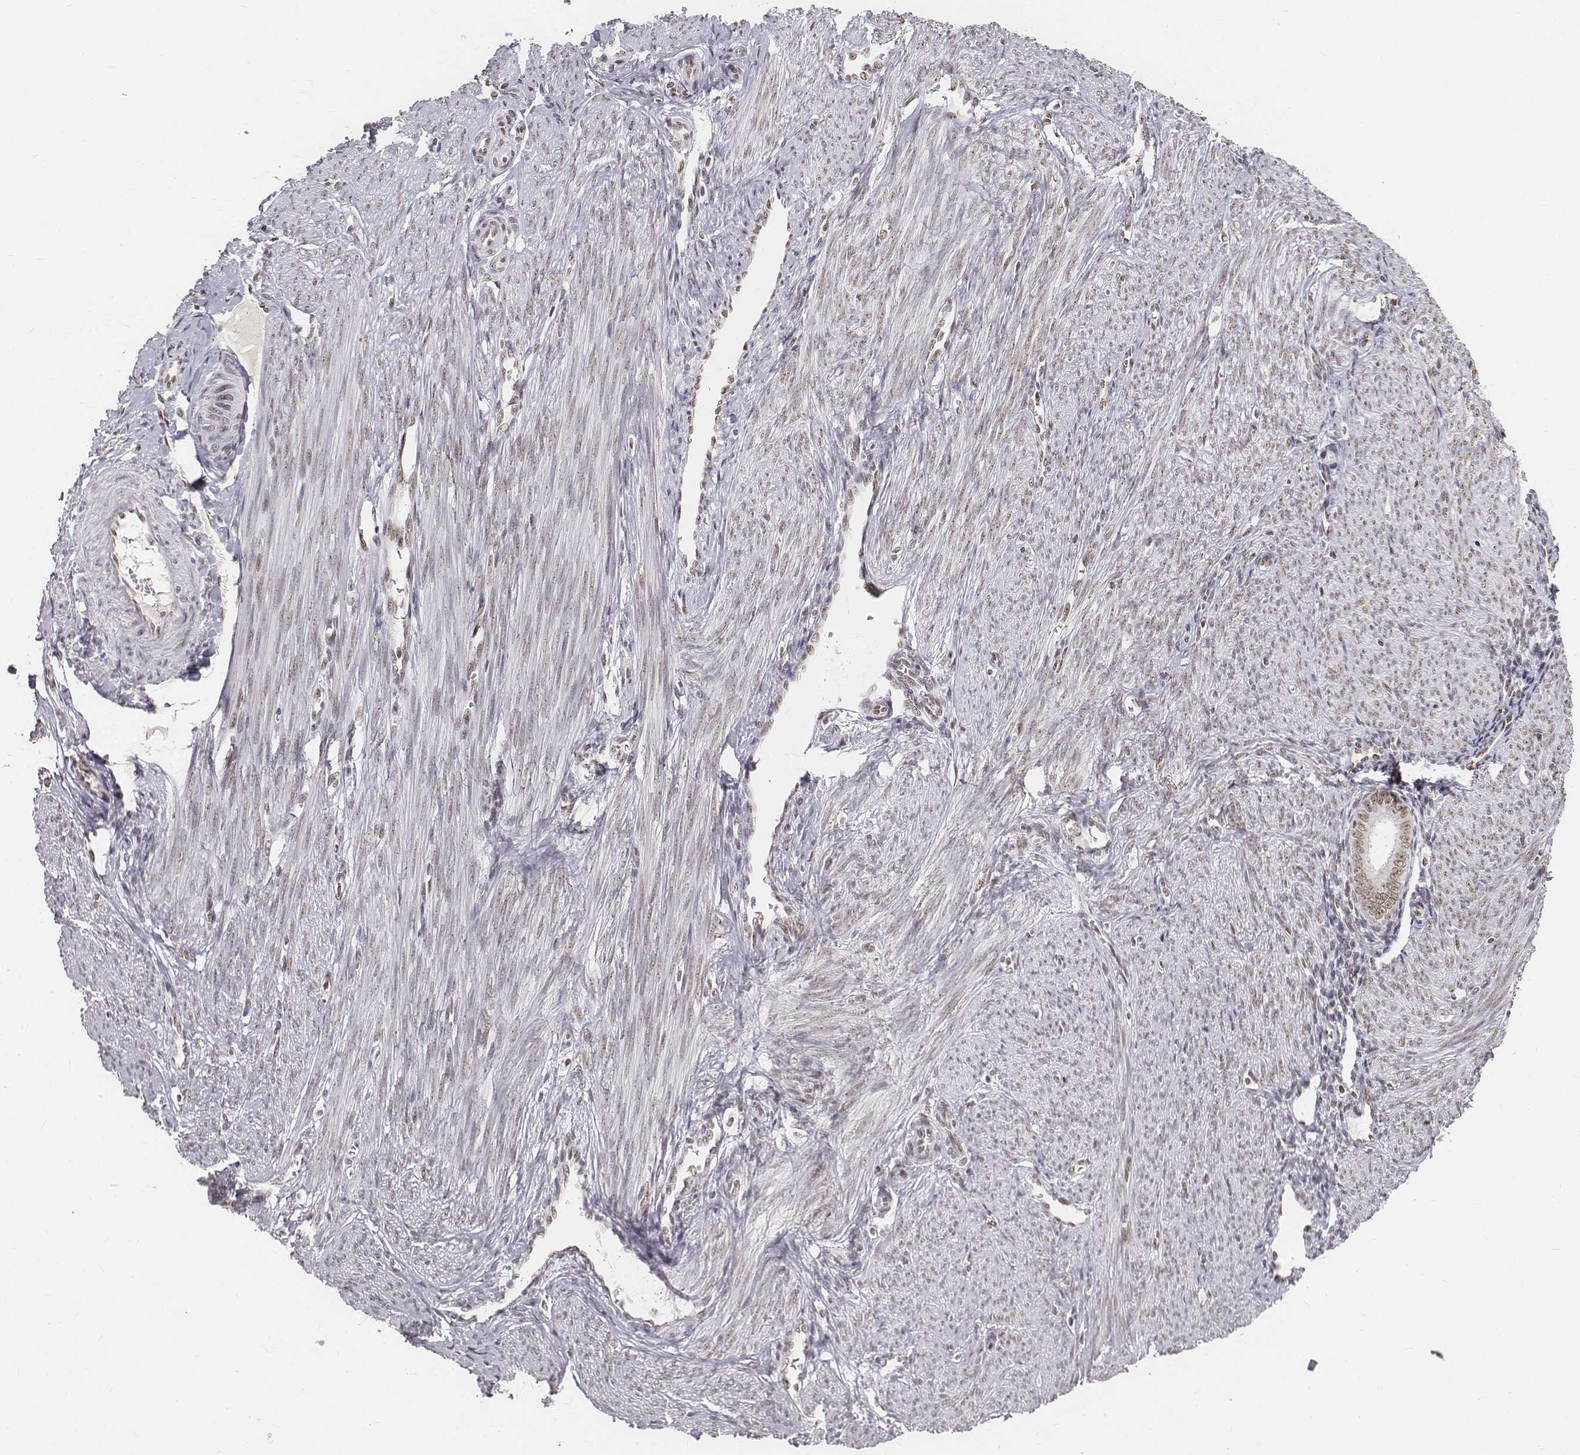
{"staining": {"intensity": "negative", "quantity": "none", "location": "none"}, "tissue": "endometrium", "cell_type": "Cells in endometrial stroma", "image_type": "normal", "snomed": [{"axis": "morphology", "description": "Normal tissue, NOS"}, {"axis": "topography", "description": "Endometrium"}], "caption": "Immunohistochemistry image of benign endometrium: endometrium stained with DAB (3,3'-diaminobenzidine) displays no significant protein staining in cells in endometrial stroma. The staining was performed using DAB (3,3'-diaminobenzidine) to visualize the protein expression in brown, while the nuclei were stained in blue with hematoxylin (Magnification: 20x).", "gene": "PHF6", "patient": {"sex": "female", "age": 39}}